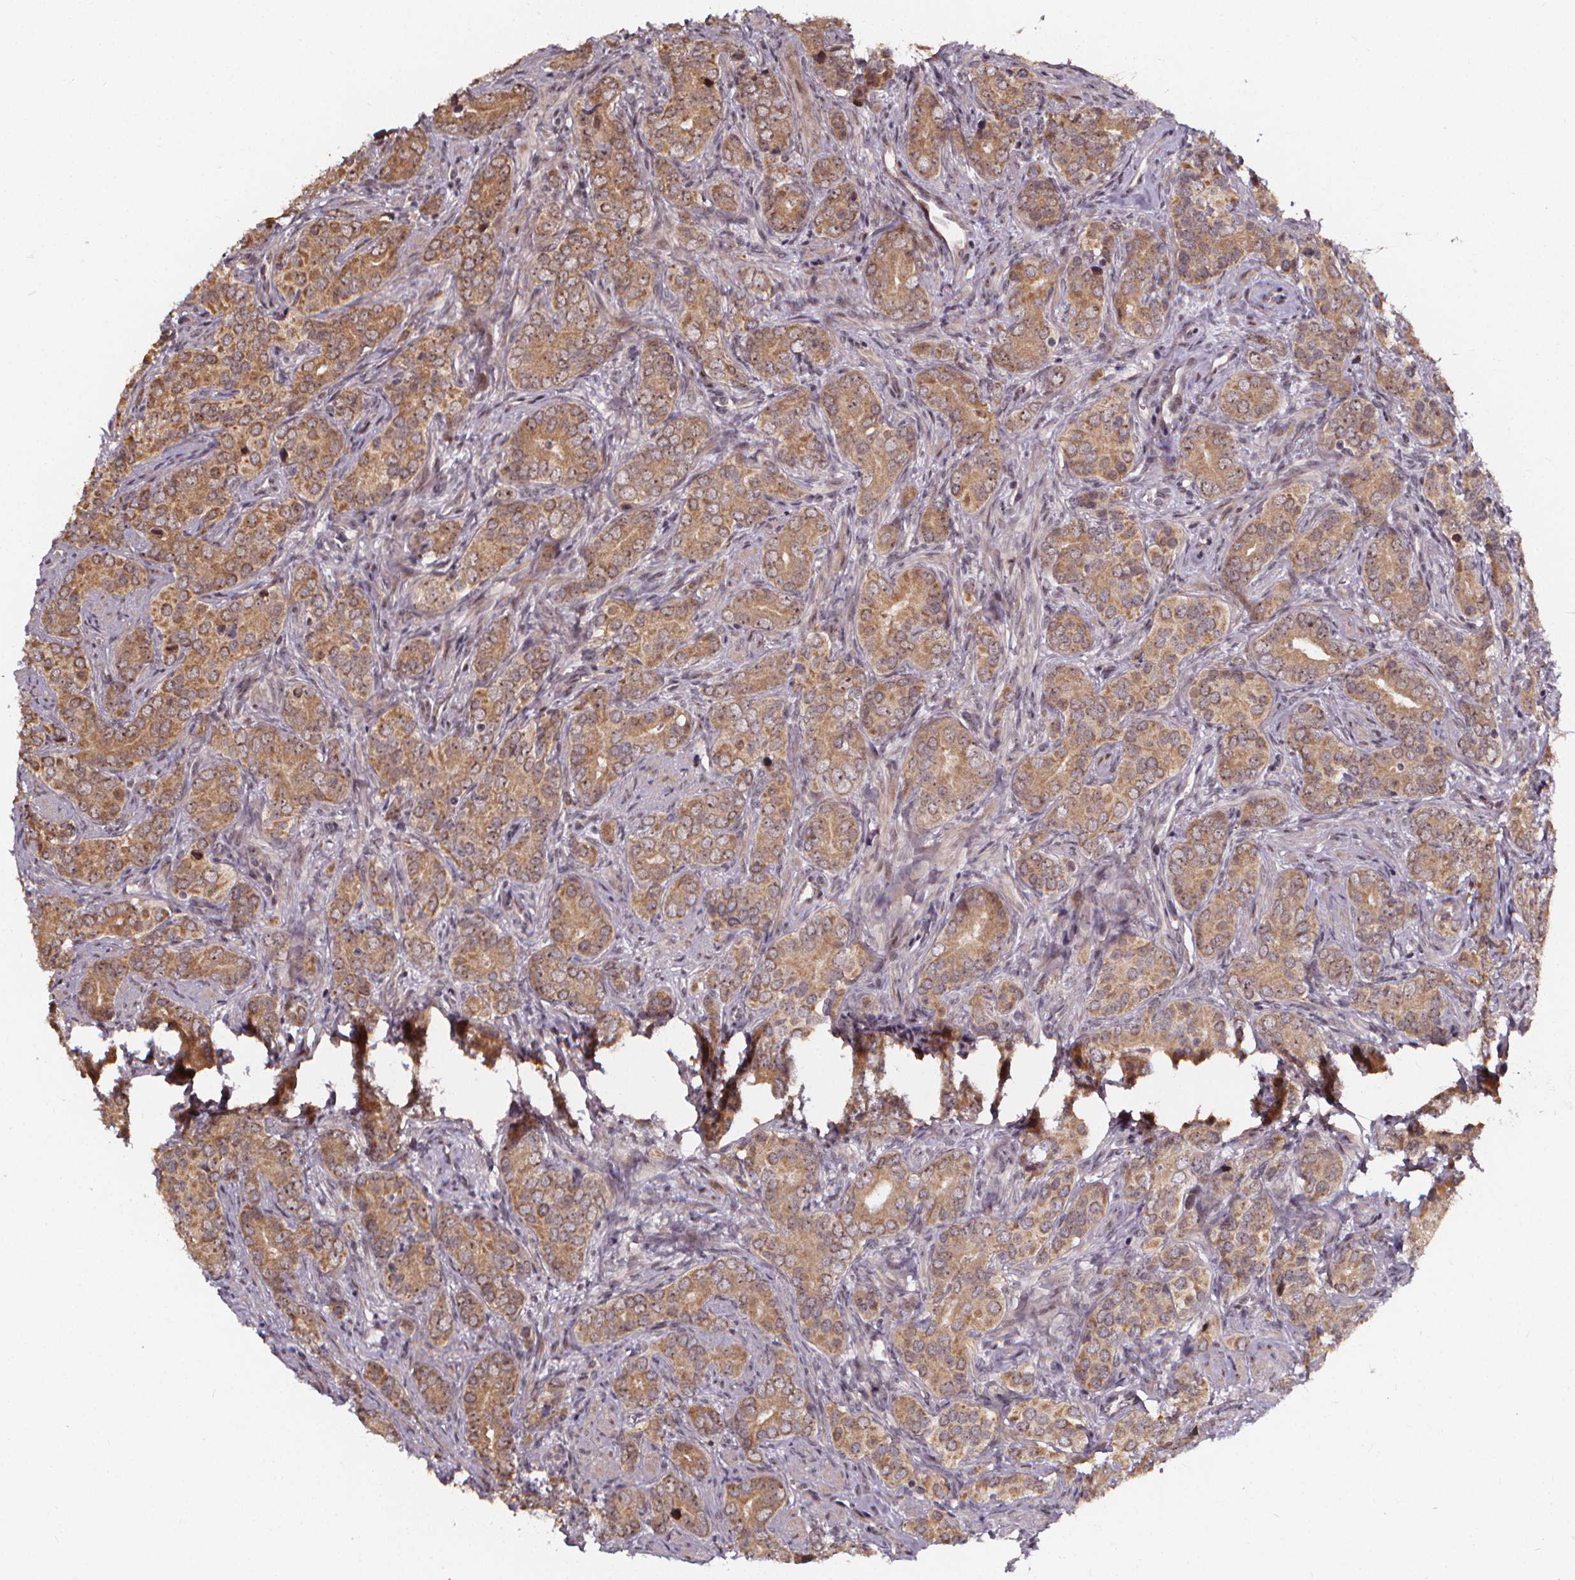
{"staining": {"intensity": "moderate", "quantity": ">75%", "location": "cytoplasmic/membranous"}, "tissue": "prostate cancer", "cell_type": "Tumor cells", "image_type": "cancer", "snomed": [{"axis": "morphology", "description": "Adenocarcinoma, High grade"}, {"axis": "topography", "description": "Prostate"}], "caption": "About >75% of tumor cells in prostate adenocarcinoma (high-grade) reveal moderate cytoplasmic/membranous protein positivity as visualized by brown immunohistochemical staining.", "gene": "DDIT3", "patient": {"sex": "male", "age": 84}}